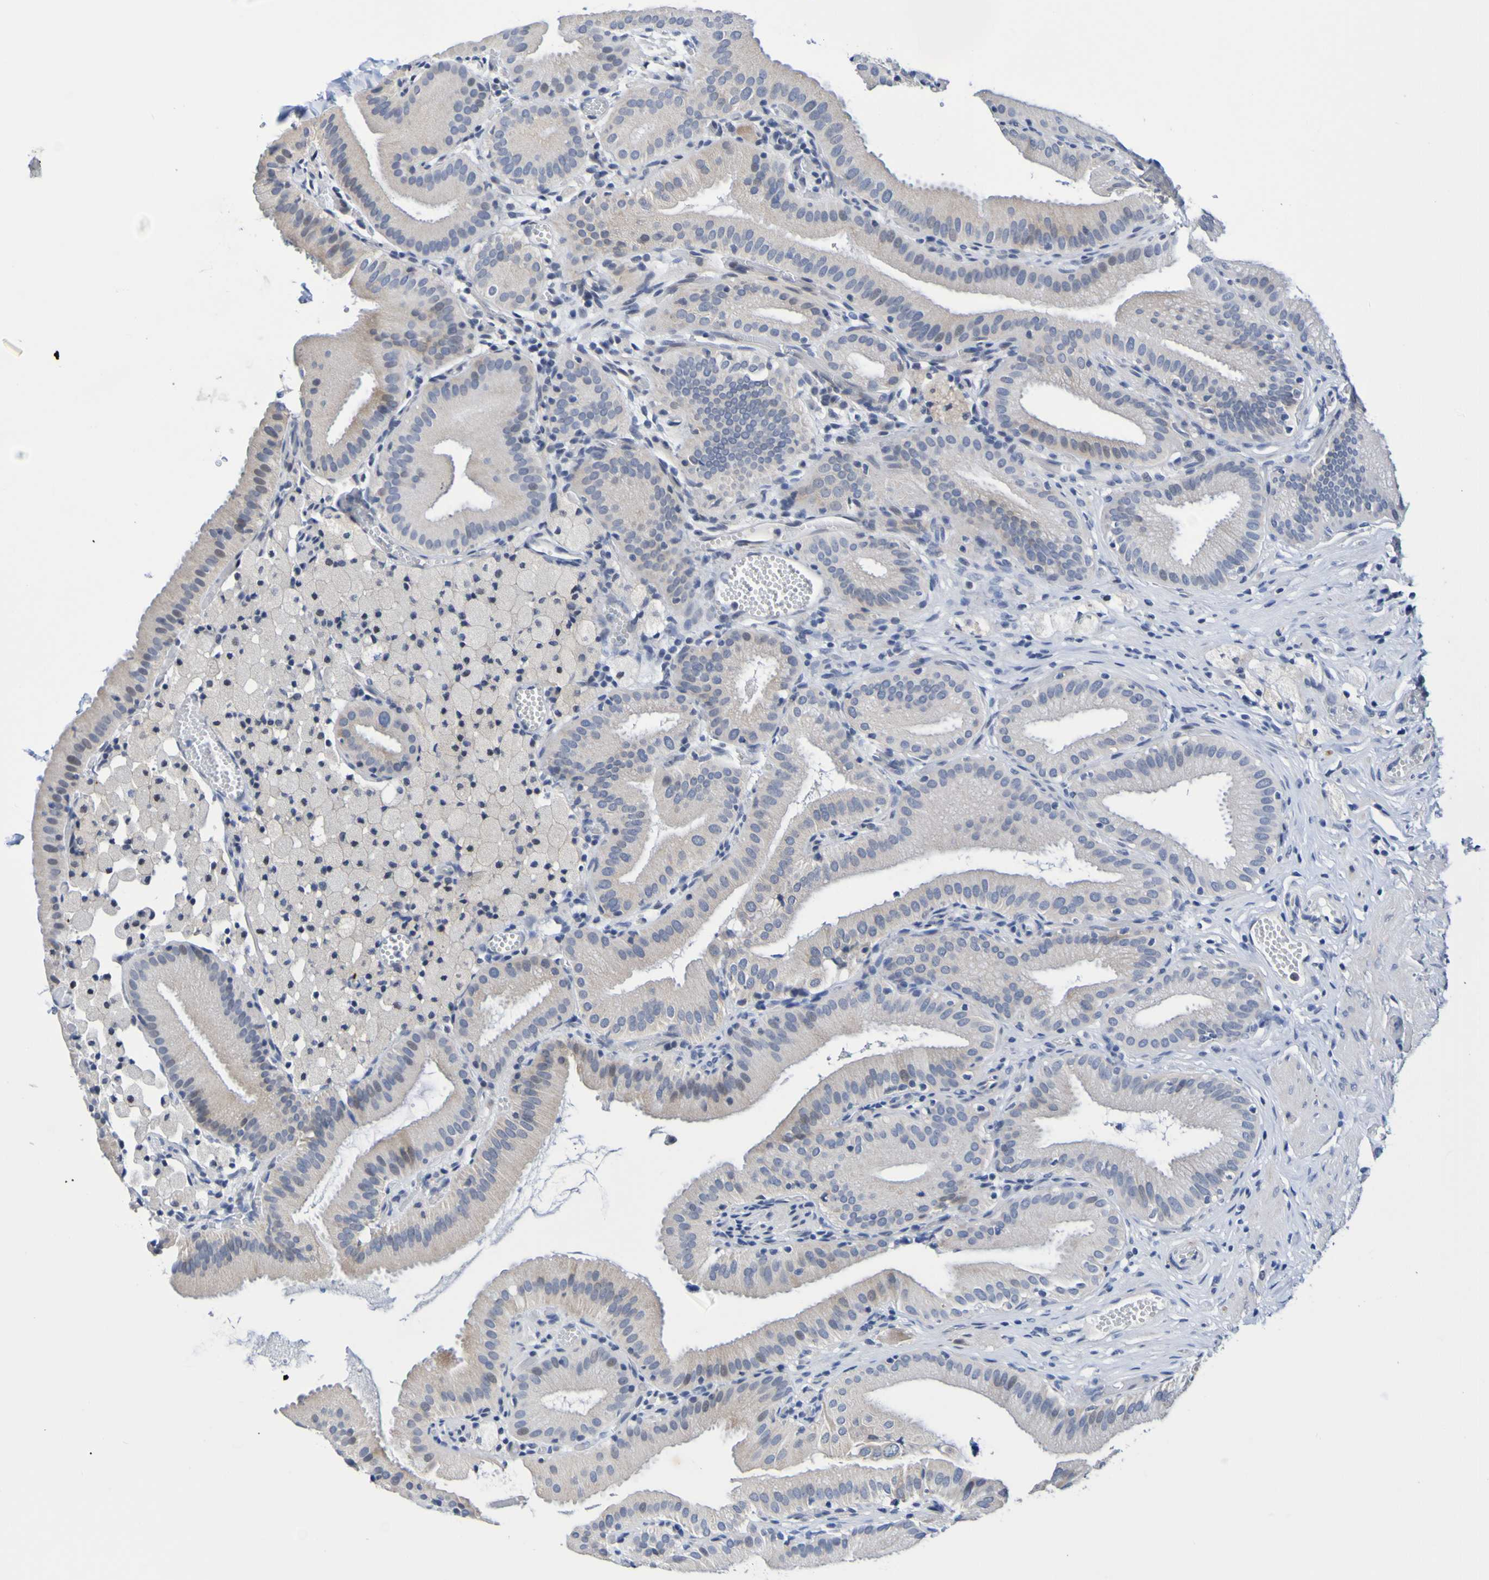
{"staining": {"intensity": "weak", "quantity": ">75%", "location": "cytoplasmic/membranous"}, "tissue": "gallbladder", "cell_type": "Glandular cells", "image_type": "normal", "snomed": [{"axis": "morphology", "description": "Normal tissue, NOS"}, {"axis": "topography", "description": "Gallbladder"}], "caption": "IHC of unremarkable human gallbladder exhibits low levels of weak cytoplasmic/membranous positivity in approximately >75% of glandular cells.", "gene": "VMA21", "patient": {"sex": "male", "age": 54}}